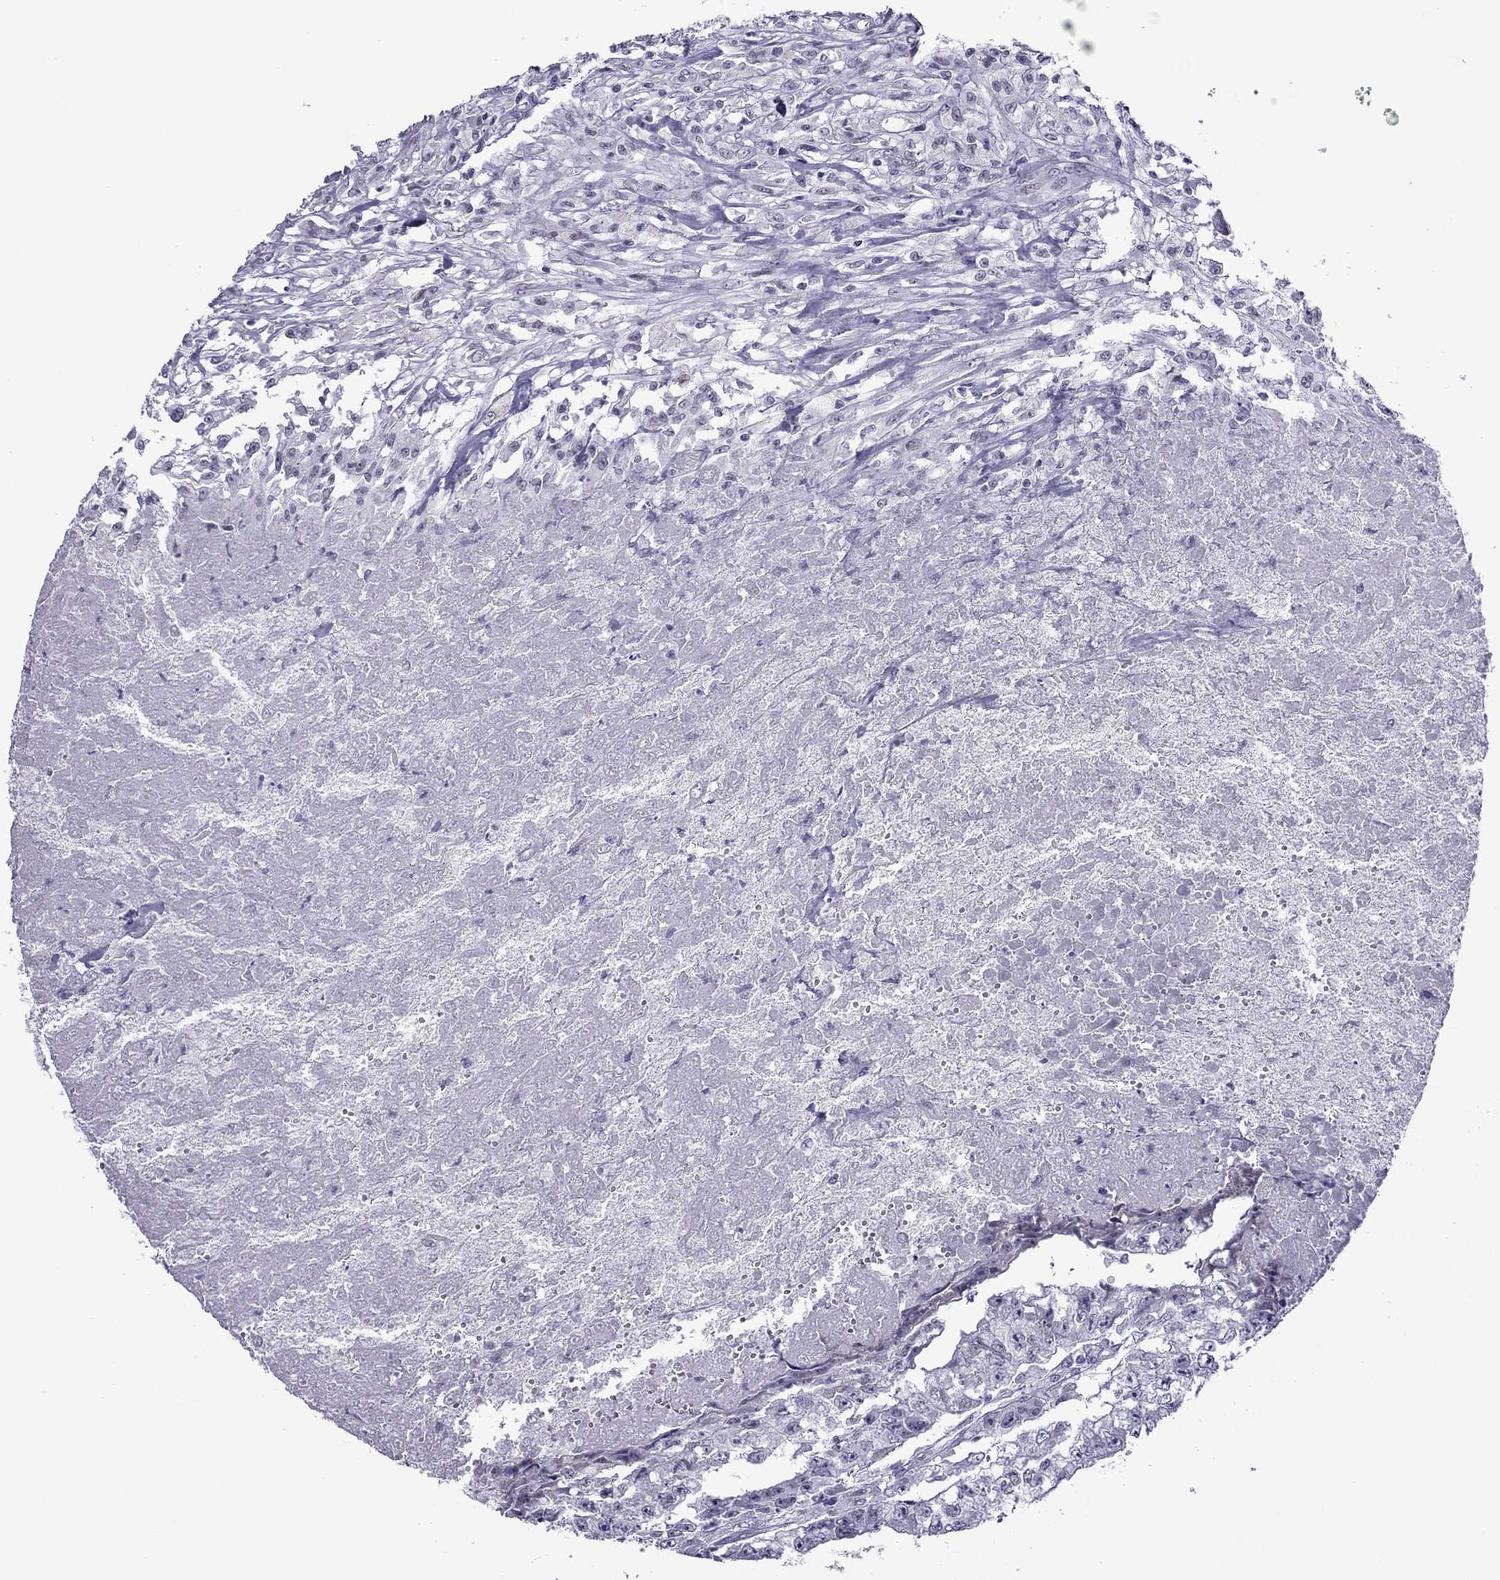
{"staining": {"intensity": "negative", "quantity": "none", "location": "none"}, "tissue": "testis cancer", "cell_type": "Tumor cells", "image_type": "cancer", "snomed": [{"axis": "morphology", "description": "Carcinoma, Embryonal, NOS"}, {"axis": "morphology", "description": "Teratoma, malignant, NOS"}, {"axis": "topography", "description": "Testis"}], "caption": "Human testis embryonal carcinoma stained for a protein using IHC shows no expression in tumor cells.", "gene": "ZNF646", "patient": {"sex": "male", "age": 24}}